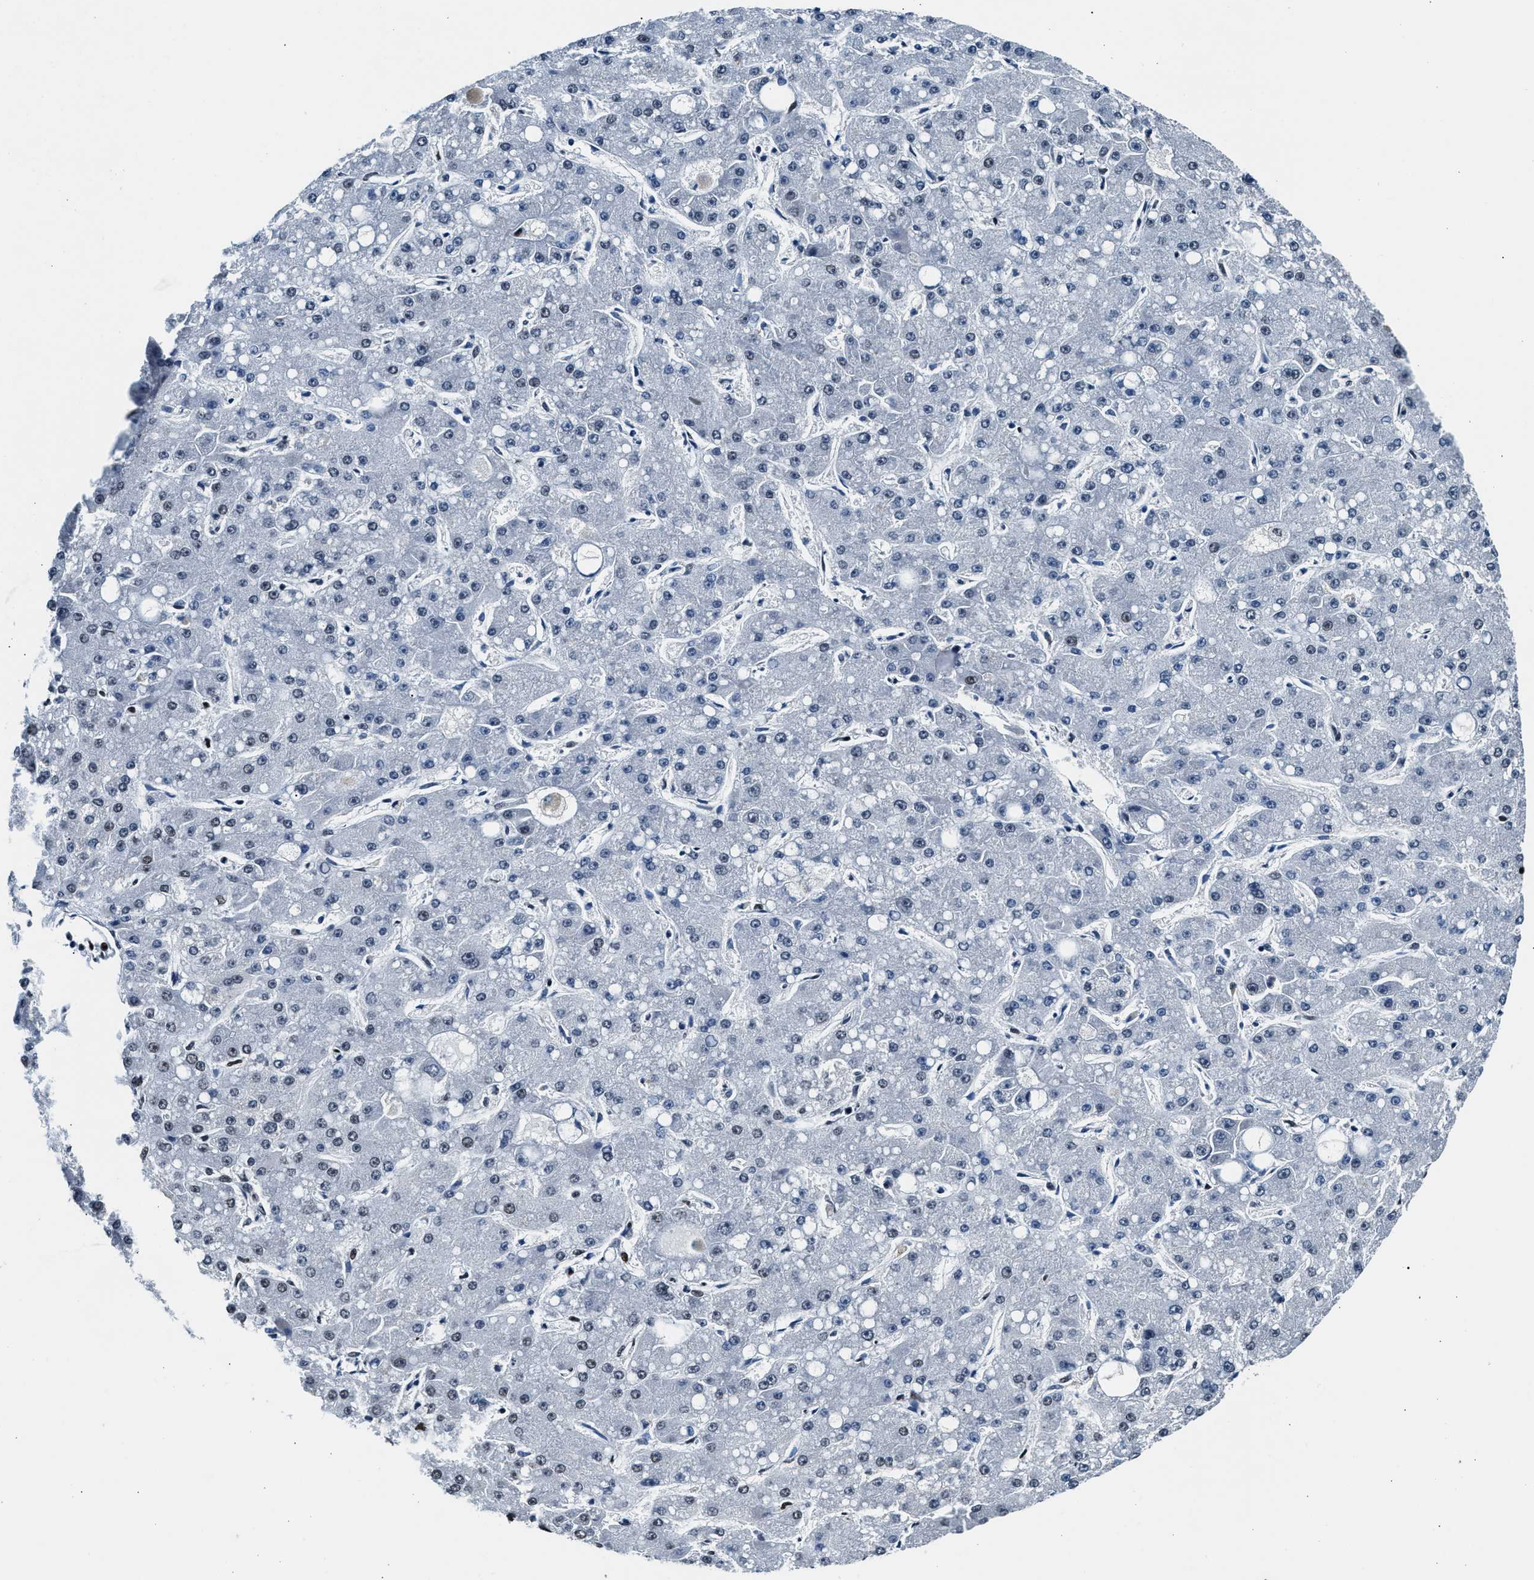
{"staining": {"intensity": "weak", "quantity": "<25%", "location": "nuclear"}, "tissue": "liver cancer", "cell_type": "Tumor cells", "image_type": "cancer", "snomed": [{"axis": "morphology", "description": "Carcinoma, Hepatocellular, NOS"}, {"axis": "topography", "description": "Liver"}], "caption": "High magnification brightfield microscopy of liver cancer stained with DAB (brown) and counterstained with hematoxylin (blue): tumor cells show no significant expression.", "gene": "PRRC2B", "patient": {"sex": "male", "age": 67}}